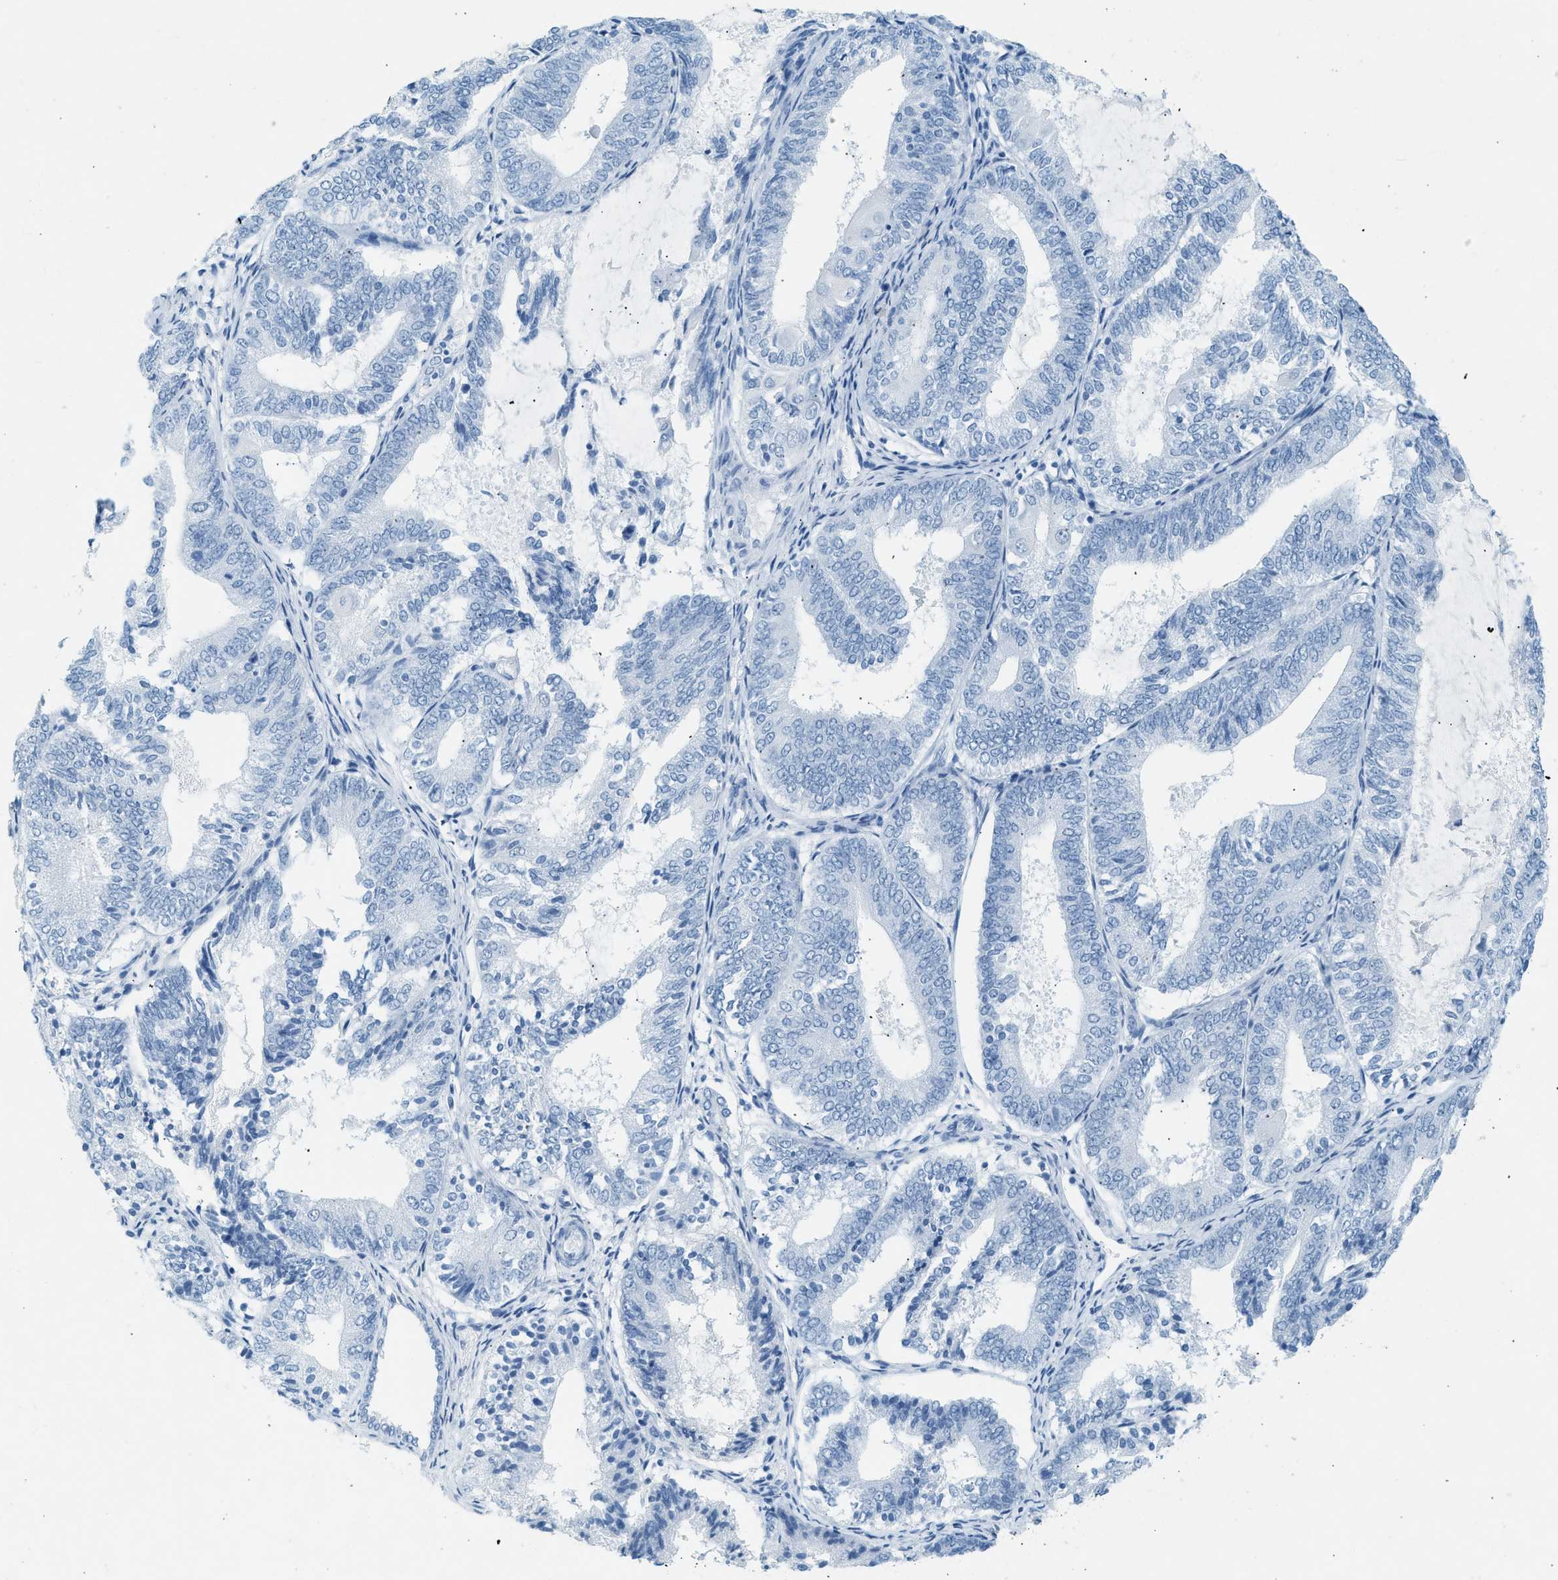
{"staining": {"intensity": "negative", "quantity": "none", "location": "none"}, "tissue": "endometrial cancer", "cell_type": "Tumor cells", "image_type": "cancer", "snomed": [{"axis": "morphology", "description": "Adenocarcinoma, NOS"}, {"axis": "topography", "description": "Endometrium"}], "caption": "This is a micrograph of immunohistochemistry staining of endometrial adenocarcinoma, which shows no positivity in tumor cells.", "gene": "HHATL", "patient": {"sex": "female", "age": 81}}